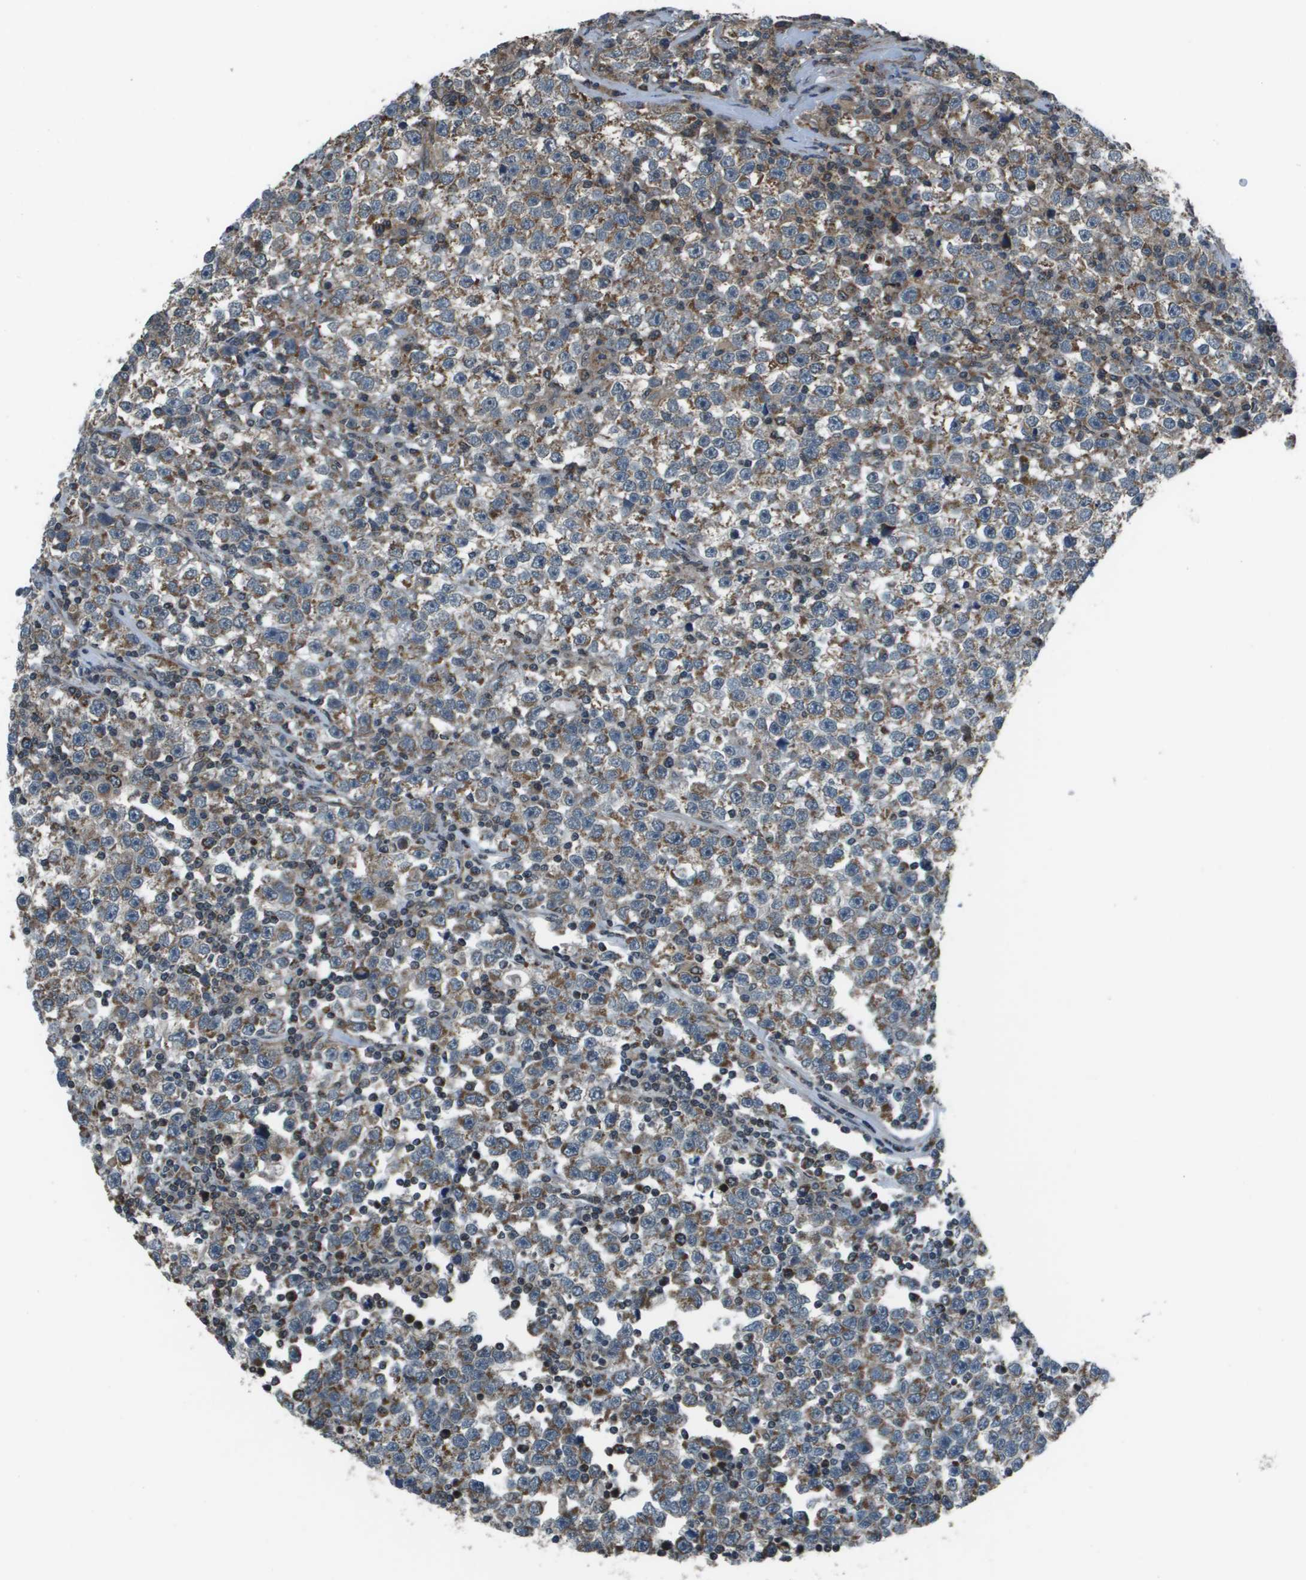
{"staining": {"intensity": "moderate", "quantity": ">75%", "location": "cytoplasmic/membranous"}, "tissue": "testis cancer", "cell_type": "Tumor cells", "image_type": "cancer", "snomed": [{"axis": "morphology", "description": "Seminoma, NOS"}, {"axis": "topography", "description": "Testis"}], "caption": "High-magnification brightfield microscopy of testis cancer stained with DAB (brown) and counterstained with hematoxylin (blue). tumor cells exhibit moderate cytoplasmic/membranous staining is seen in about>75% of cells. (DAB IHC with brightfield microscopy, high magnification).", "gene": "PPFIA1", "patient": {"sex": "male", "age": 43}}